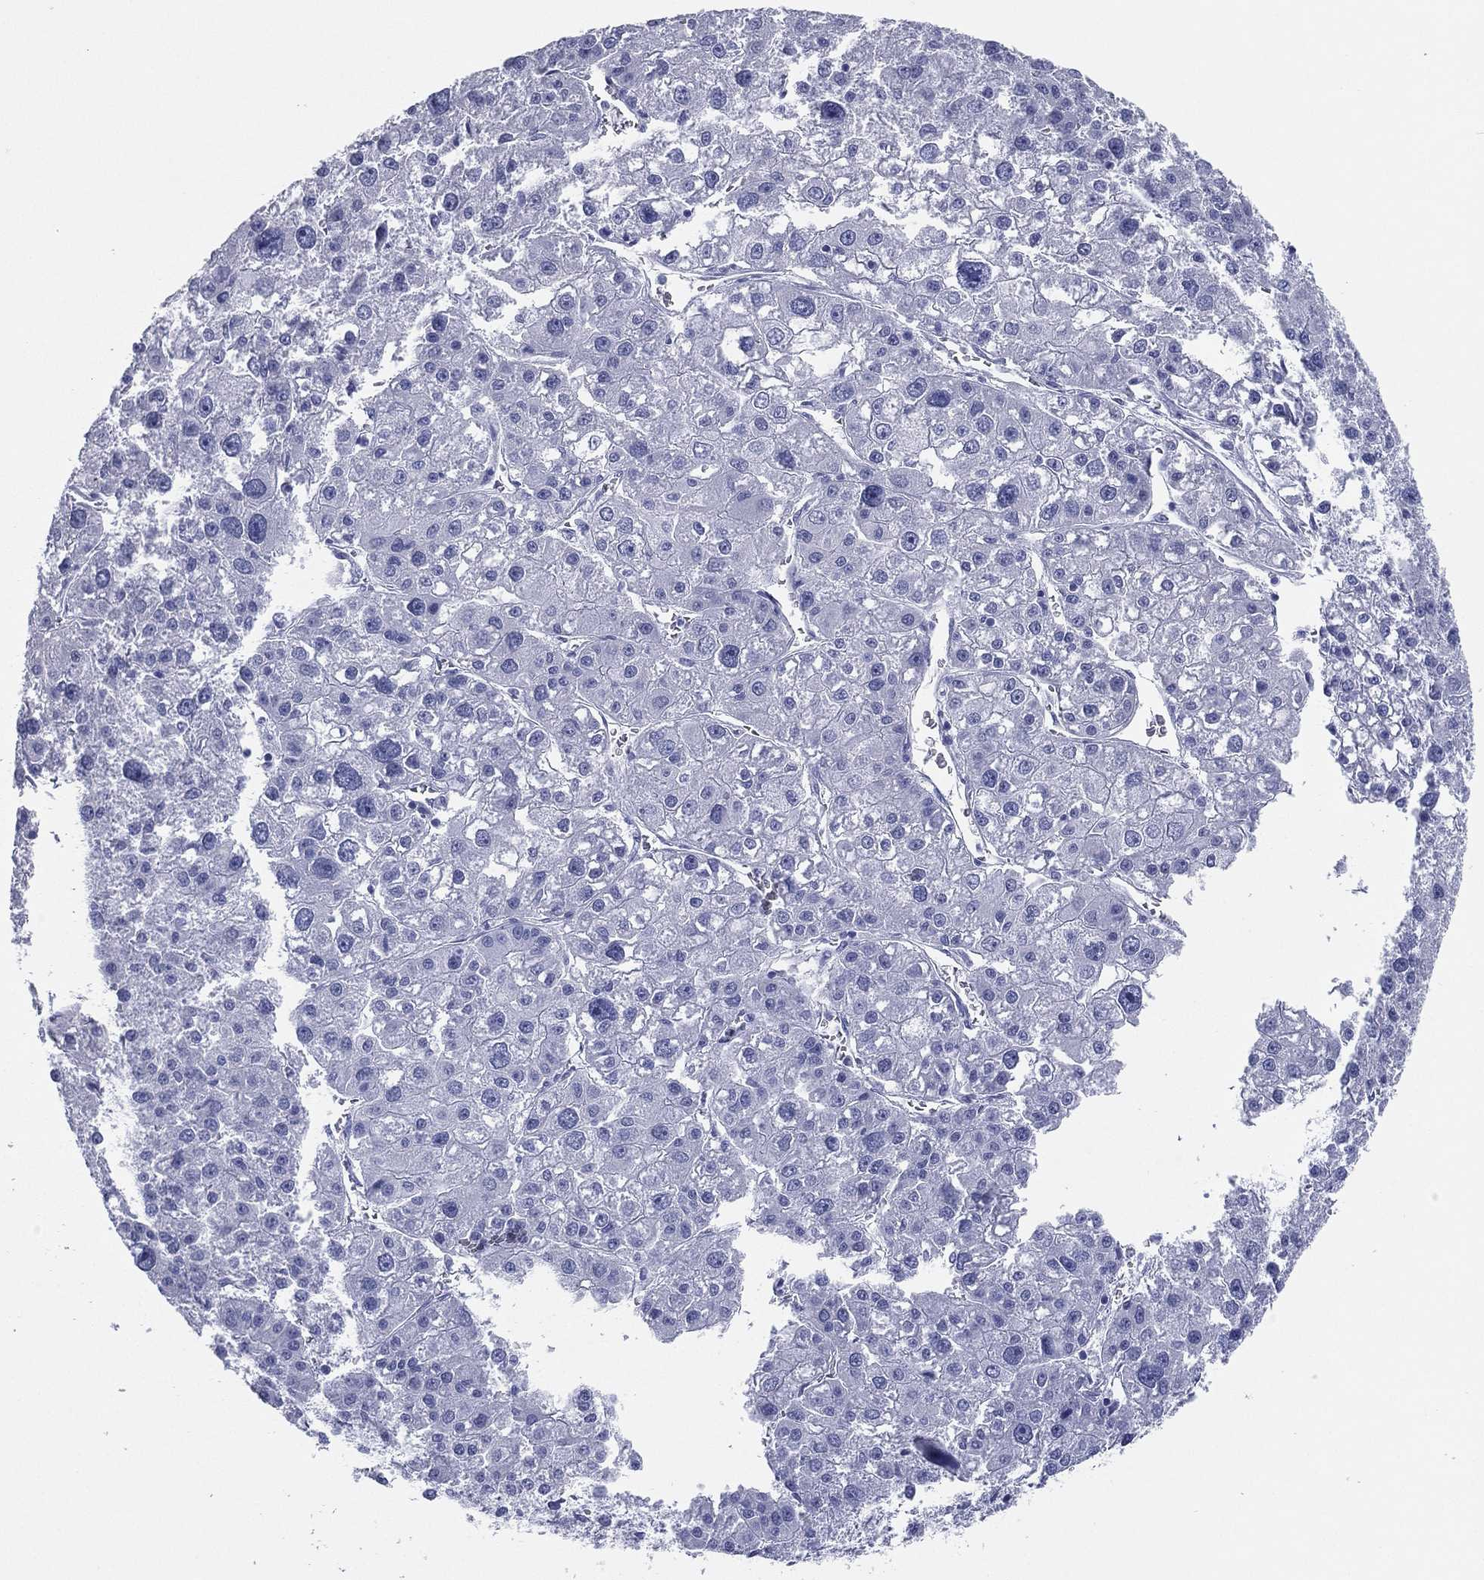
{"staining": {"intensity": "negative", "quantity": "none", "location": "none"}, "tissue": "liver cancer", "cell_type": "Tumor cells", "image_type": "cancer", "snomed": [{"axis": "morphology", "description": "Carcinoma, Hepatocellular, NOS"}, {"axis": "topography", "description": "Liver"}], "caption": "A high-resolution micrograph shows immunohistochemistry staining of liver hepatocellular carcinoma, which demonstrates no significant positivity in tumor cells.", "gene": "CD79A", "patient": {"sex": "male", "age": 73}}